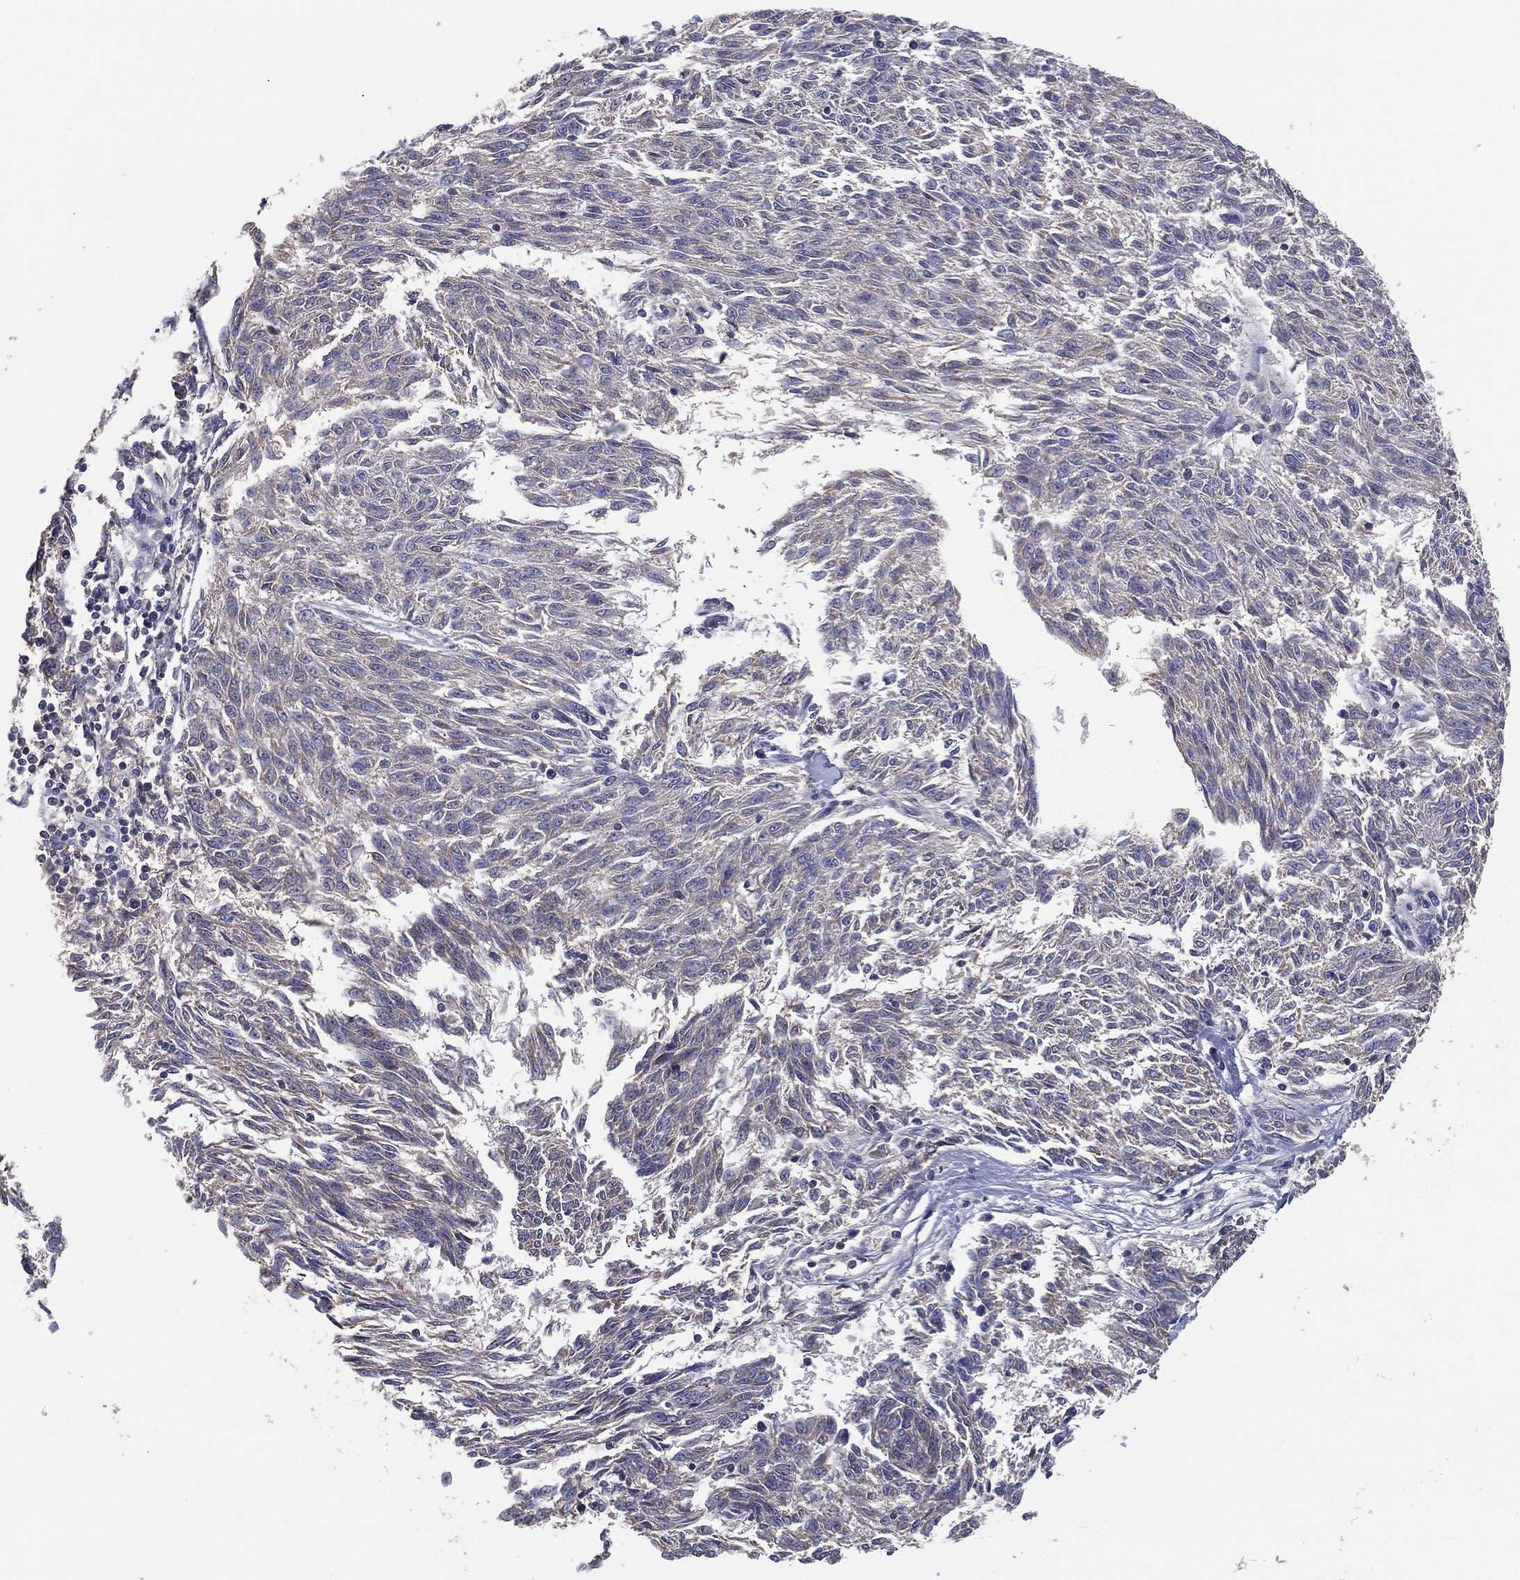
{"staining": {"intensity": "negative", "quantity": "none", "location": "none"}, "tissue": "melanoma", "cell_type": "Tumor cells", "image_type": "cancer", "snomed": [{"axis": "morphology", "description": "Malignant melanoma, NOS"}, {"axis": "topography", "description": "Skin"}], "caption": "Tumor cells are negative for protein expression in human malignant melanoma.", "gene": "PCSK1", "patient": {"sex": "female", "age": 72}}